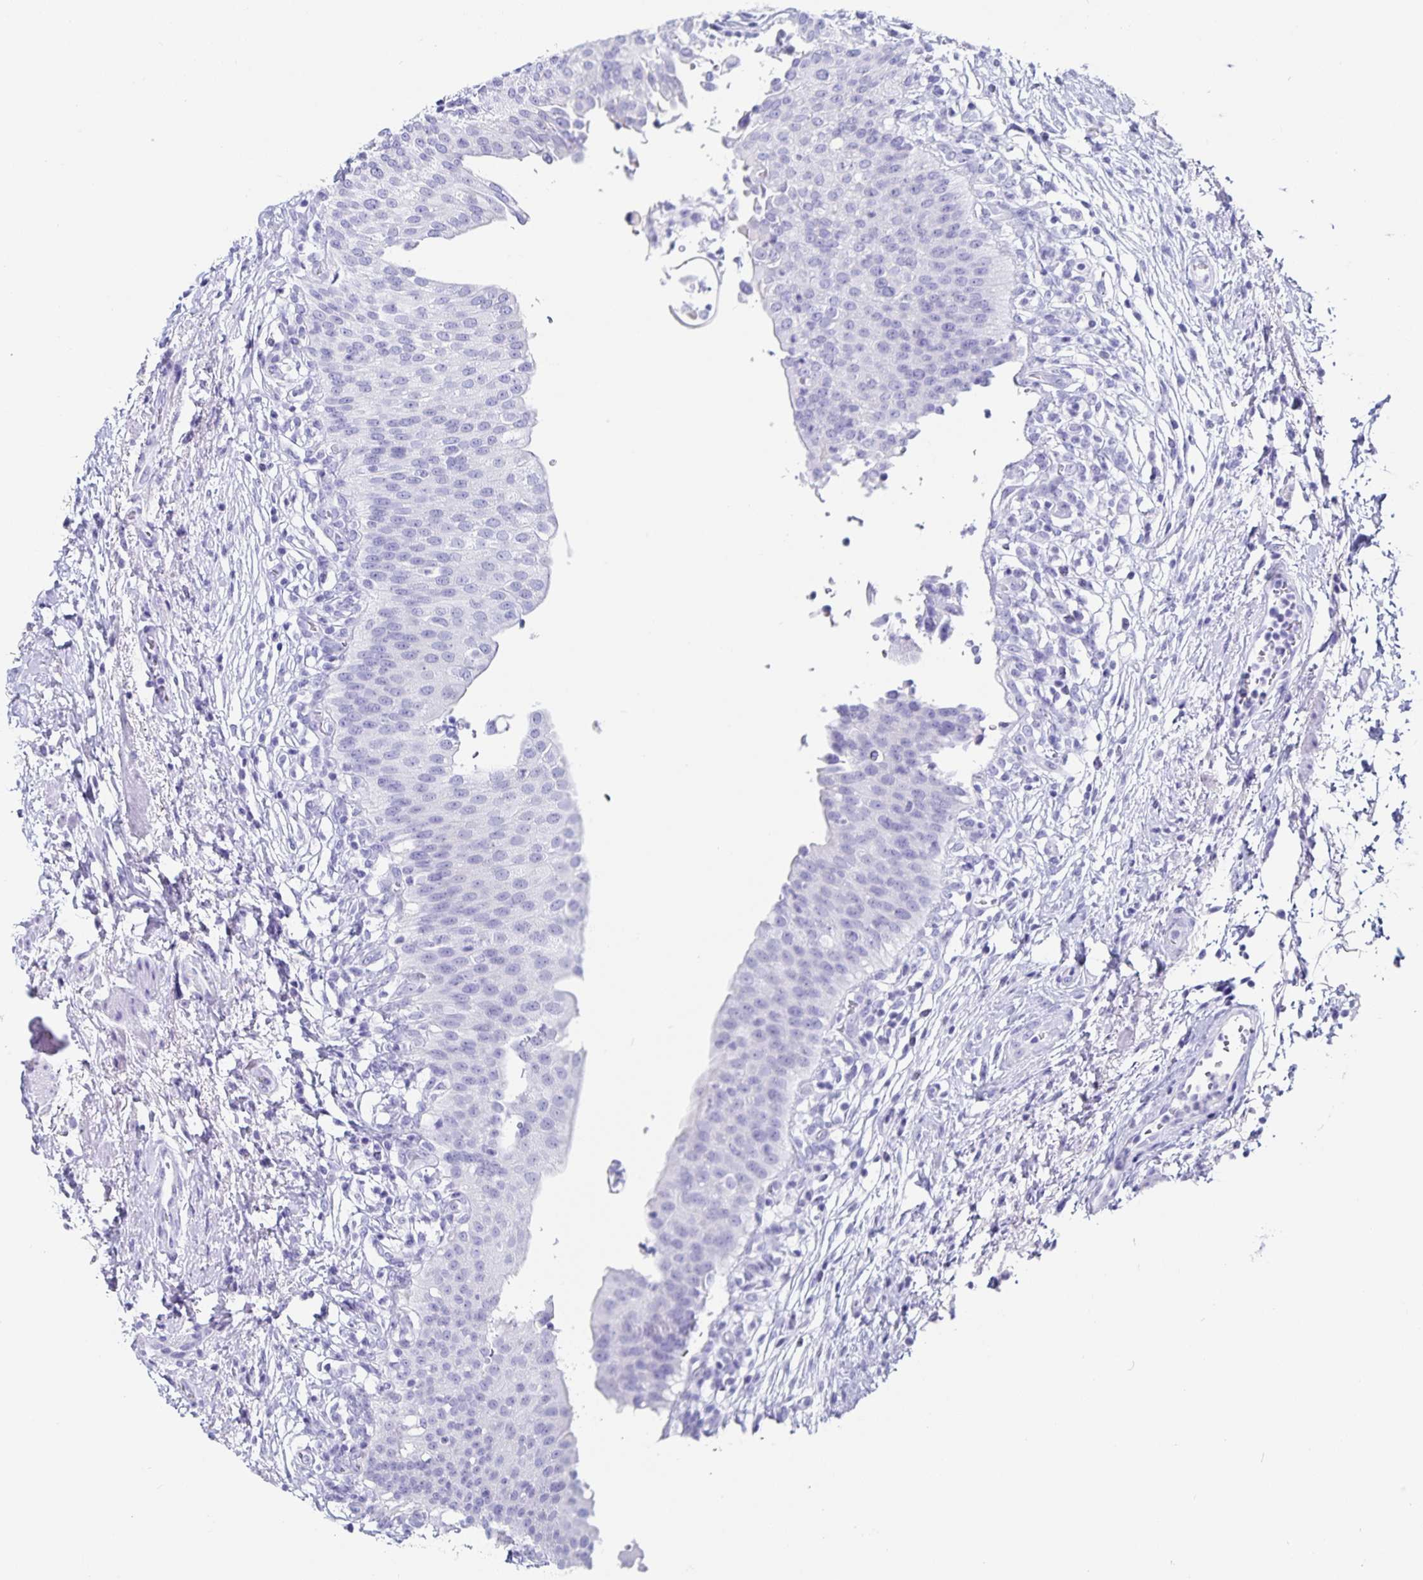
{"staining": {"intensity": "negative", "quantity": "none", "location": "none"}, "tissue": "urinary bladder", "cell_type": "Urothelial cells", "image_type": "normal", "snomed": [{"axis": "morphology", "description": "Normal tissue, NOS"}, {"axis": "topography", "description": "Urinary bladder"}, {"axis": "topography", "description": "Peripheral nerve tissue"}], "caption": "Immunohistochemistry (IHC) micrograph of normal urinary bladder: human urinary bladder stained with DAB (3,3'-diaminobenzidine) reveals no significant protein positivity in urothelial cells.", "gene": "C19orf73", "patient": {"sex": "female", "age": 60}}